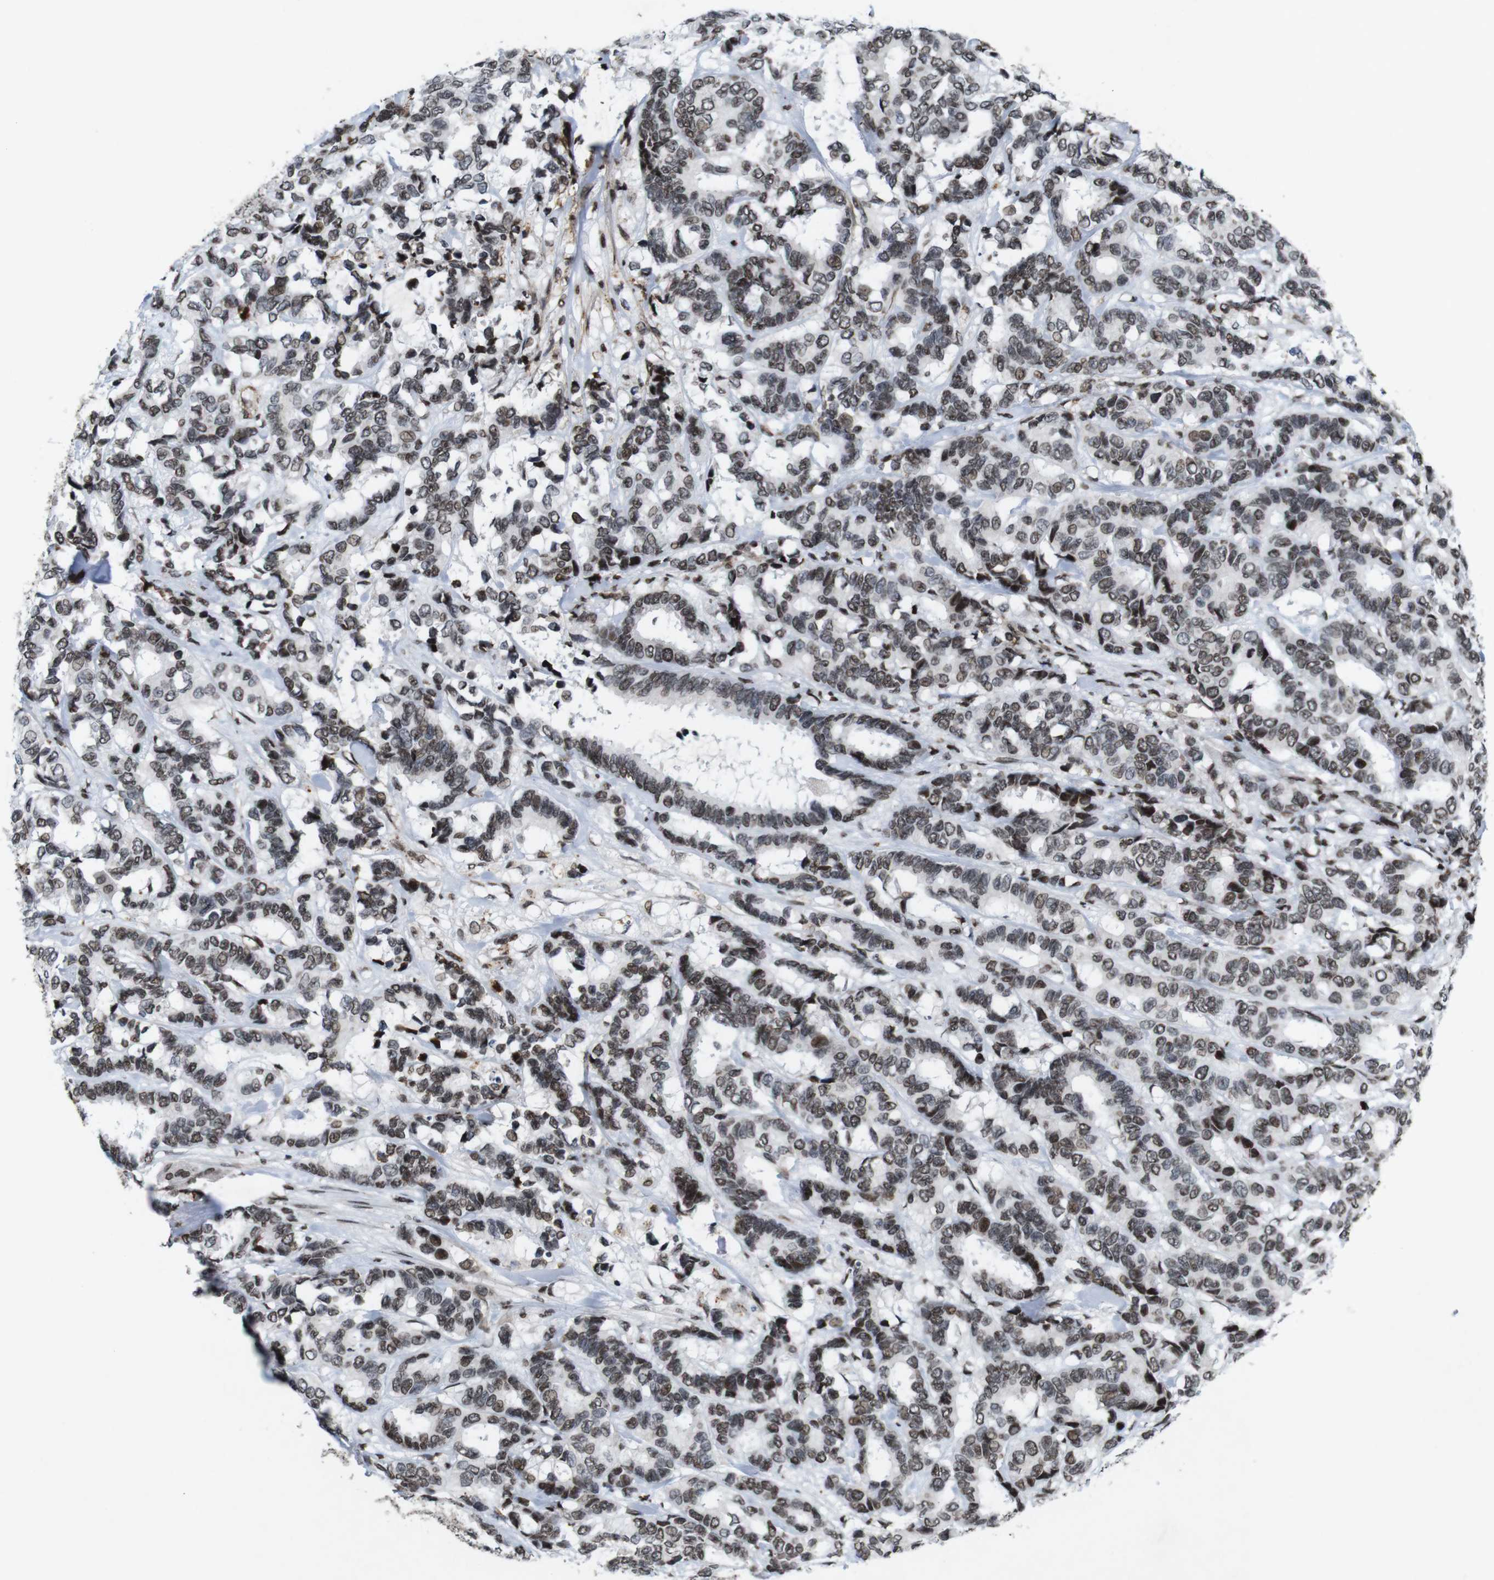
{"staining": {"intensity": "moderate", "quantity": ">75%", "location": "nuclear"}, "tissue": "breast cancer", "cell_type": "Tumor cells", "image_type": "cancer", "snomed": [{"axis": "morphology", "description": "Duct carcinoma"}, {"axis": "topography", "description": "Breast"}], "caption": "Intraductal carcinoma (breast) tissue demonstrates moderate nuclear expression in about >75% of tumor cells", "gene": "MAGEH1", "patient": {"sex": "female", "age": 87}}